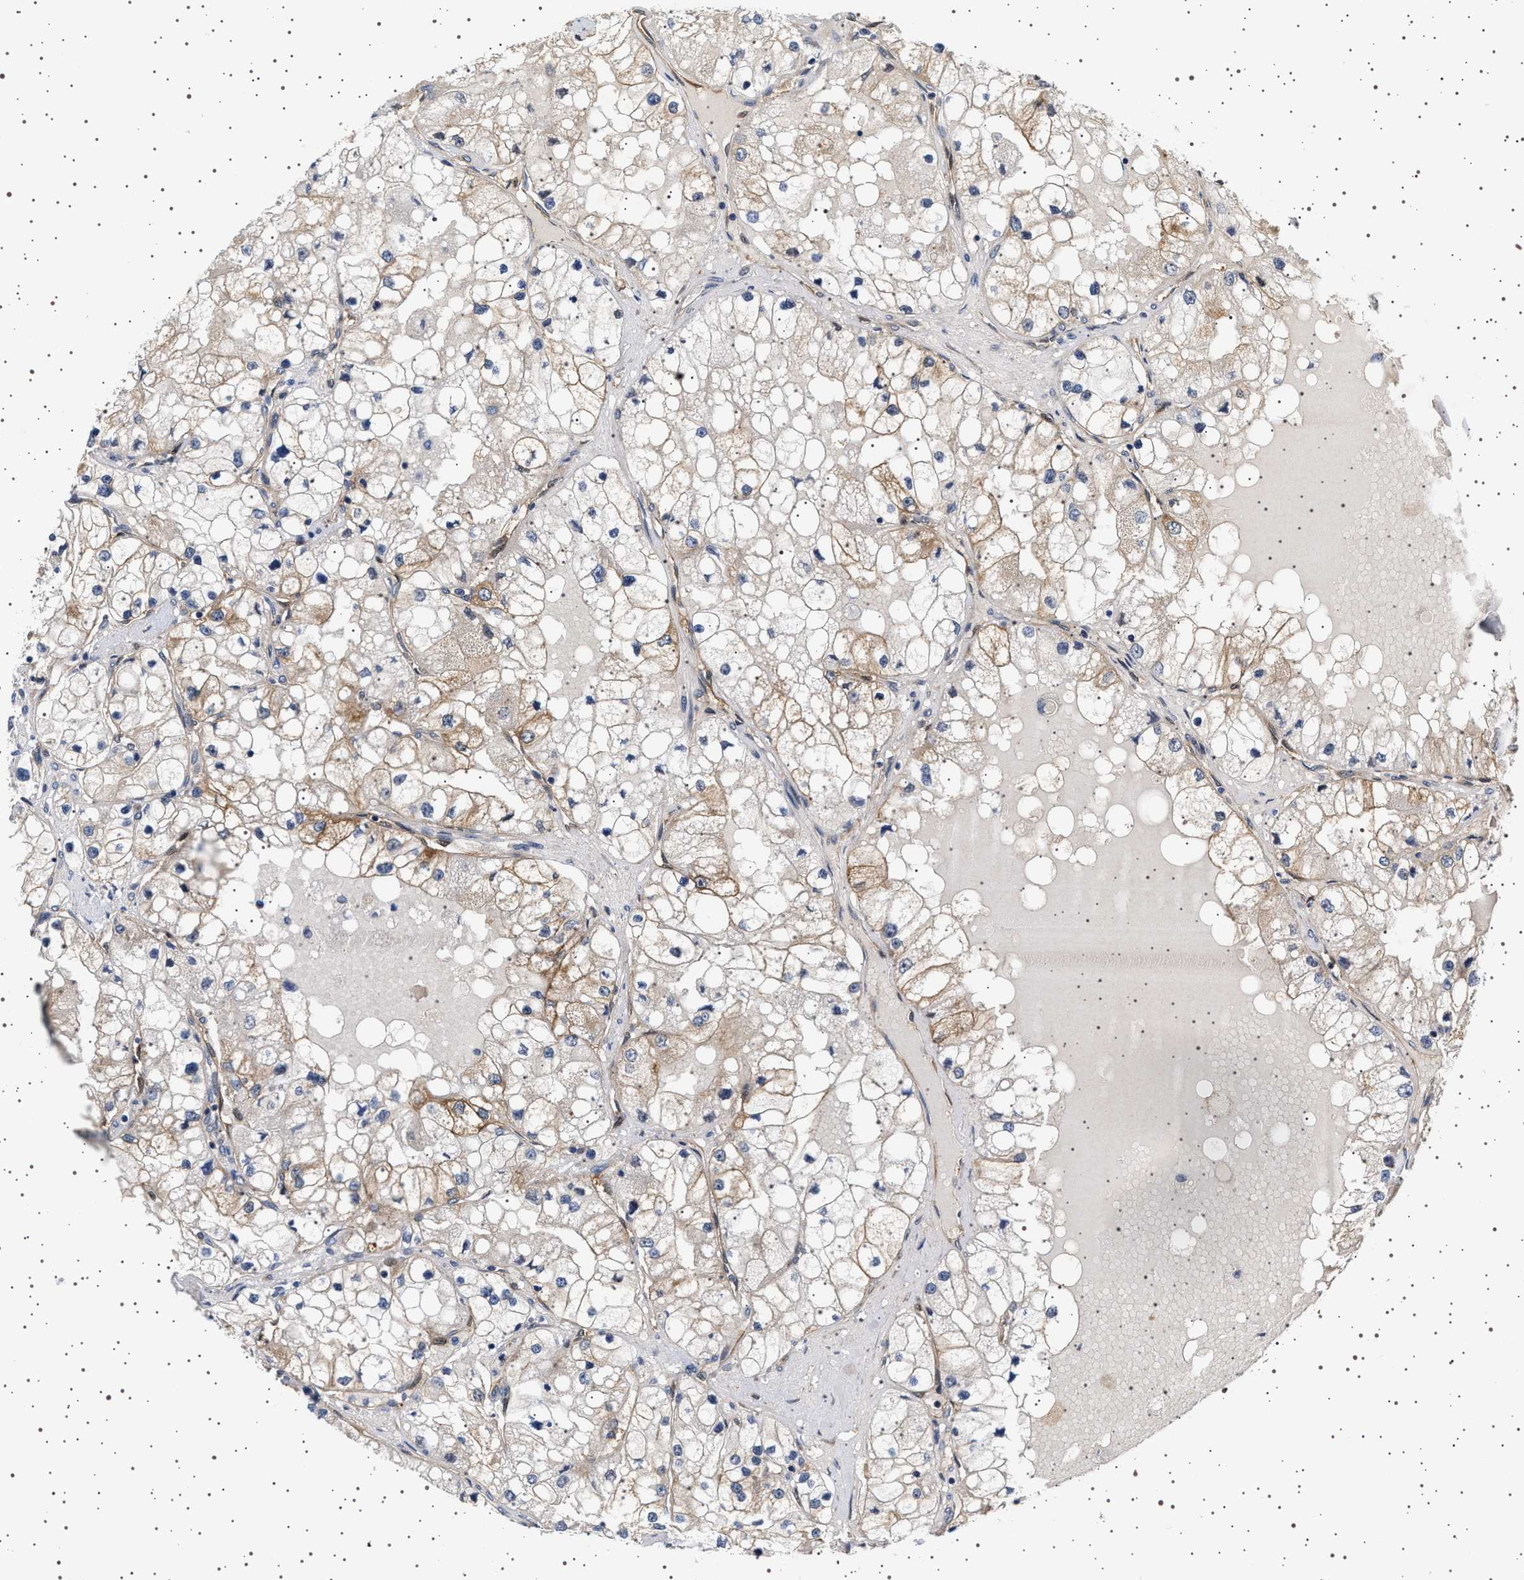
{"staining": {"intensity": "moderate", "quantity": "<25%", "location": "cytoplasmic/membranous"}, "tissue": "renal cancer", "cell_type": "Tumor cells", "image_type": "cancer", "snomed": [{"axis": "morphology", "description": "Adenocarcinoma, NOS"}, {"axis": "topography", "description": "Kidney"}], "caption": "Immunohistochemistry (IHC) image of neoplastic tissue: renal adenocarcinoma stained using IHC shows low levels of moderate protein expression localized specifically in the cytoplasmic/membranous of tumor cells, appearing as a cytoplasmic/membranous brown color.", "gene": "BAG3", "patient": {"sex": "male", "age": 68}}